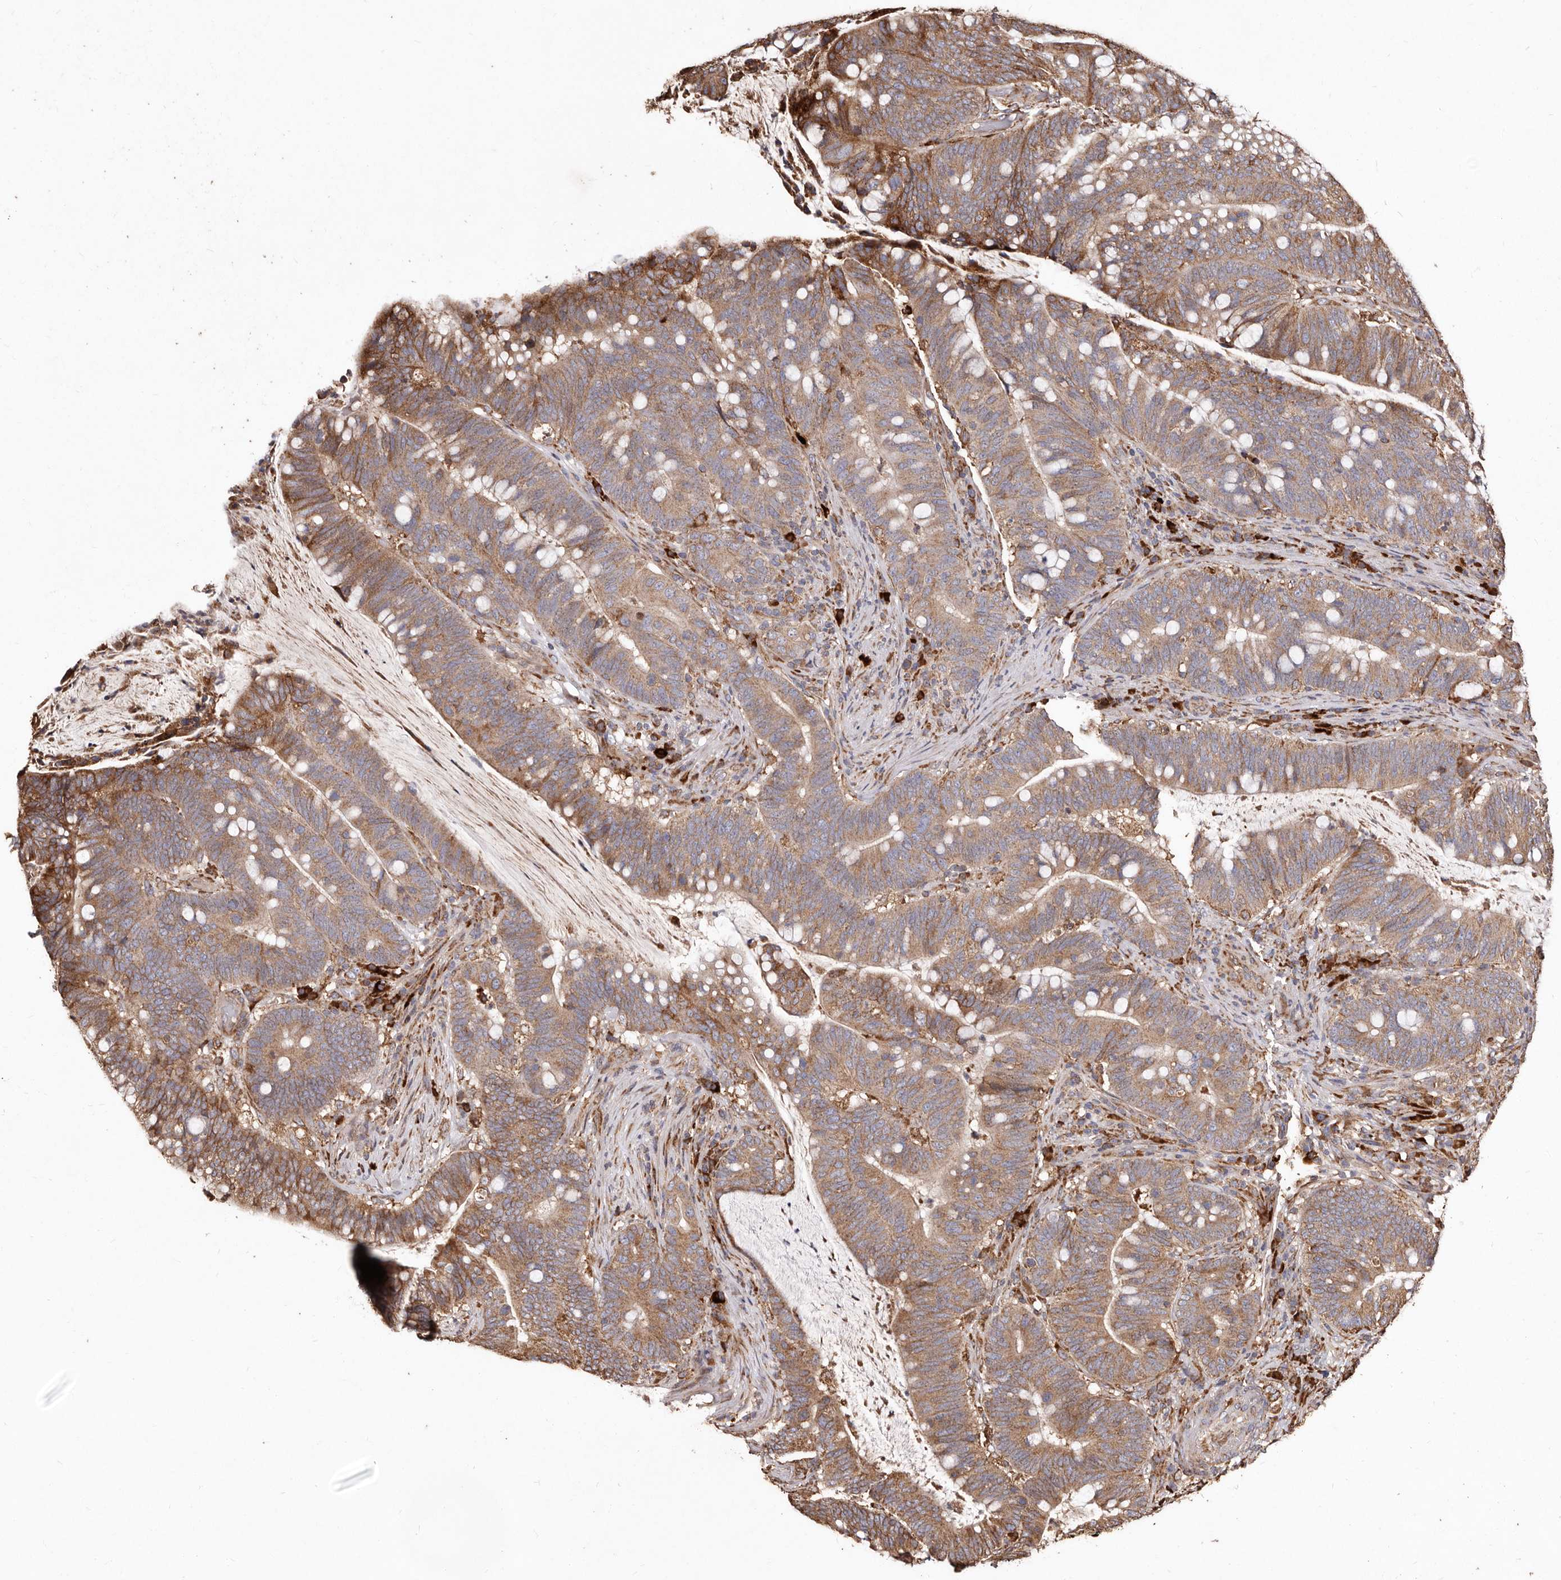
{"staining": {"intensity": "moderate", "quantity": ">75%", "location": "cytoplasmic/membranous"}, "tissue": "colorectal cancer", "cell_type": "Tumor cells", "image_type": "cancer", "snomed": [{"axis": "morphology", "description": "Adenocarcinoma, NOS"}, {"axis": "topography", "description": "Colon"}], "caption": "Immunohistochemical staining of colorectal cancer displays medium levels of moderate cytoplasmic/membranous expression in approximately >75% of tumor cells. (DAB (3,3'-diaminobenzidine) IHC with brightfield microscopy, high magnification).", "gene": "STEAP2", "patient": {"sex": "female", "age": 66}}